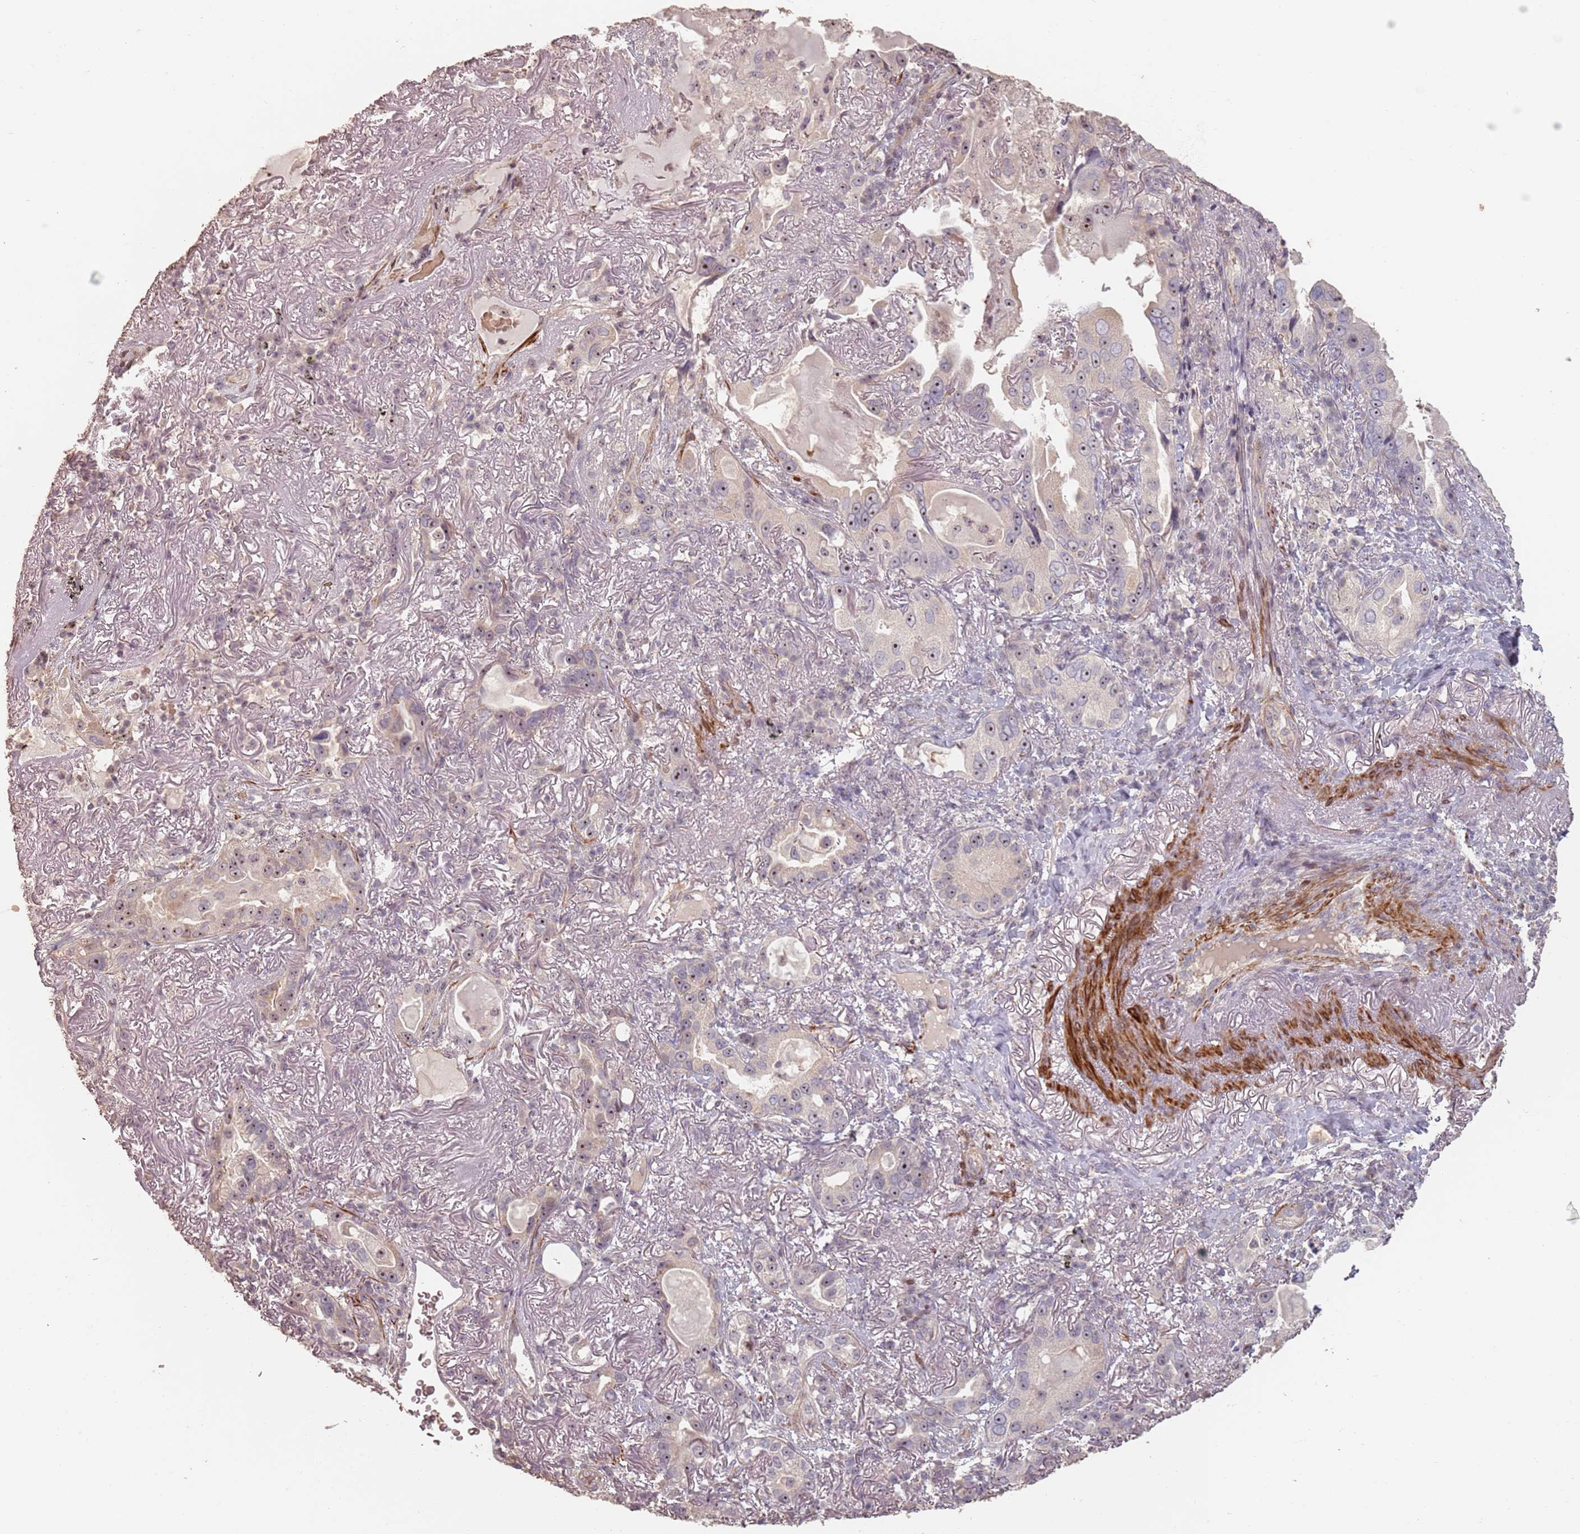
{"staining": {"intensity": "moderate", "quantity": ">75%", "location": "nuclear"}, "tissue": "lung cancer", "cell_type": "Tumor cells", "image_type": "cancer", "snomed": [{"axis": "morphology", "description": "Adenocarcinoma, NOS"}, {"axis": "topography", "description": "Lung"}], "caption": "Immunohistochemistry (IHC) photomicrograph of human adenocarcinoma (lung) stained for a protein (brown), which shows medium levels of moderate nuclear expression in approximately >75% of tumor cells.", "gene": "ADTRP", "patient": {"sex": "female", "age": 69}}